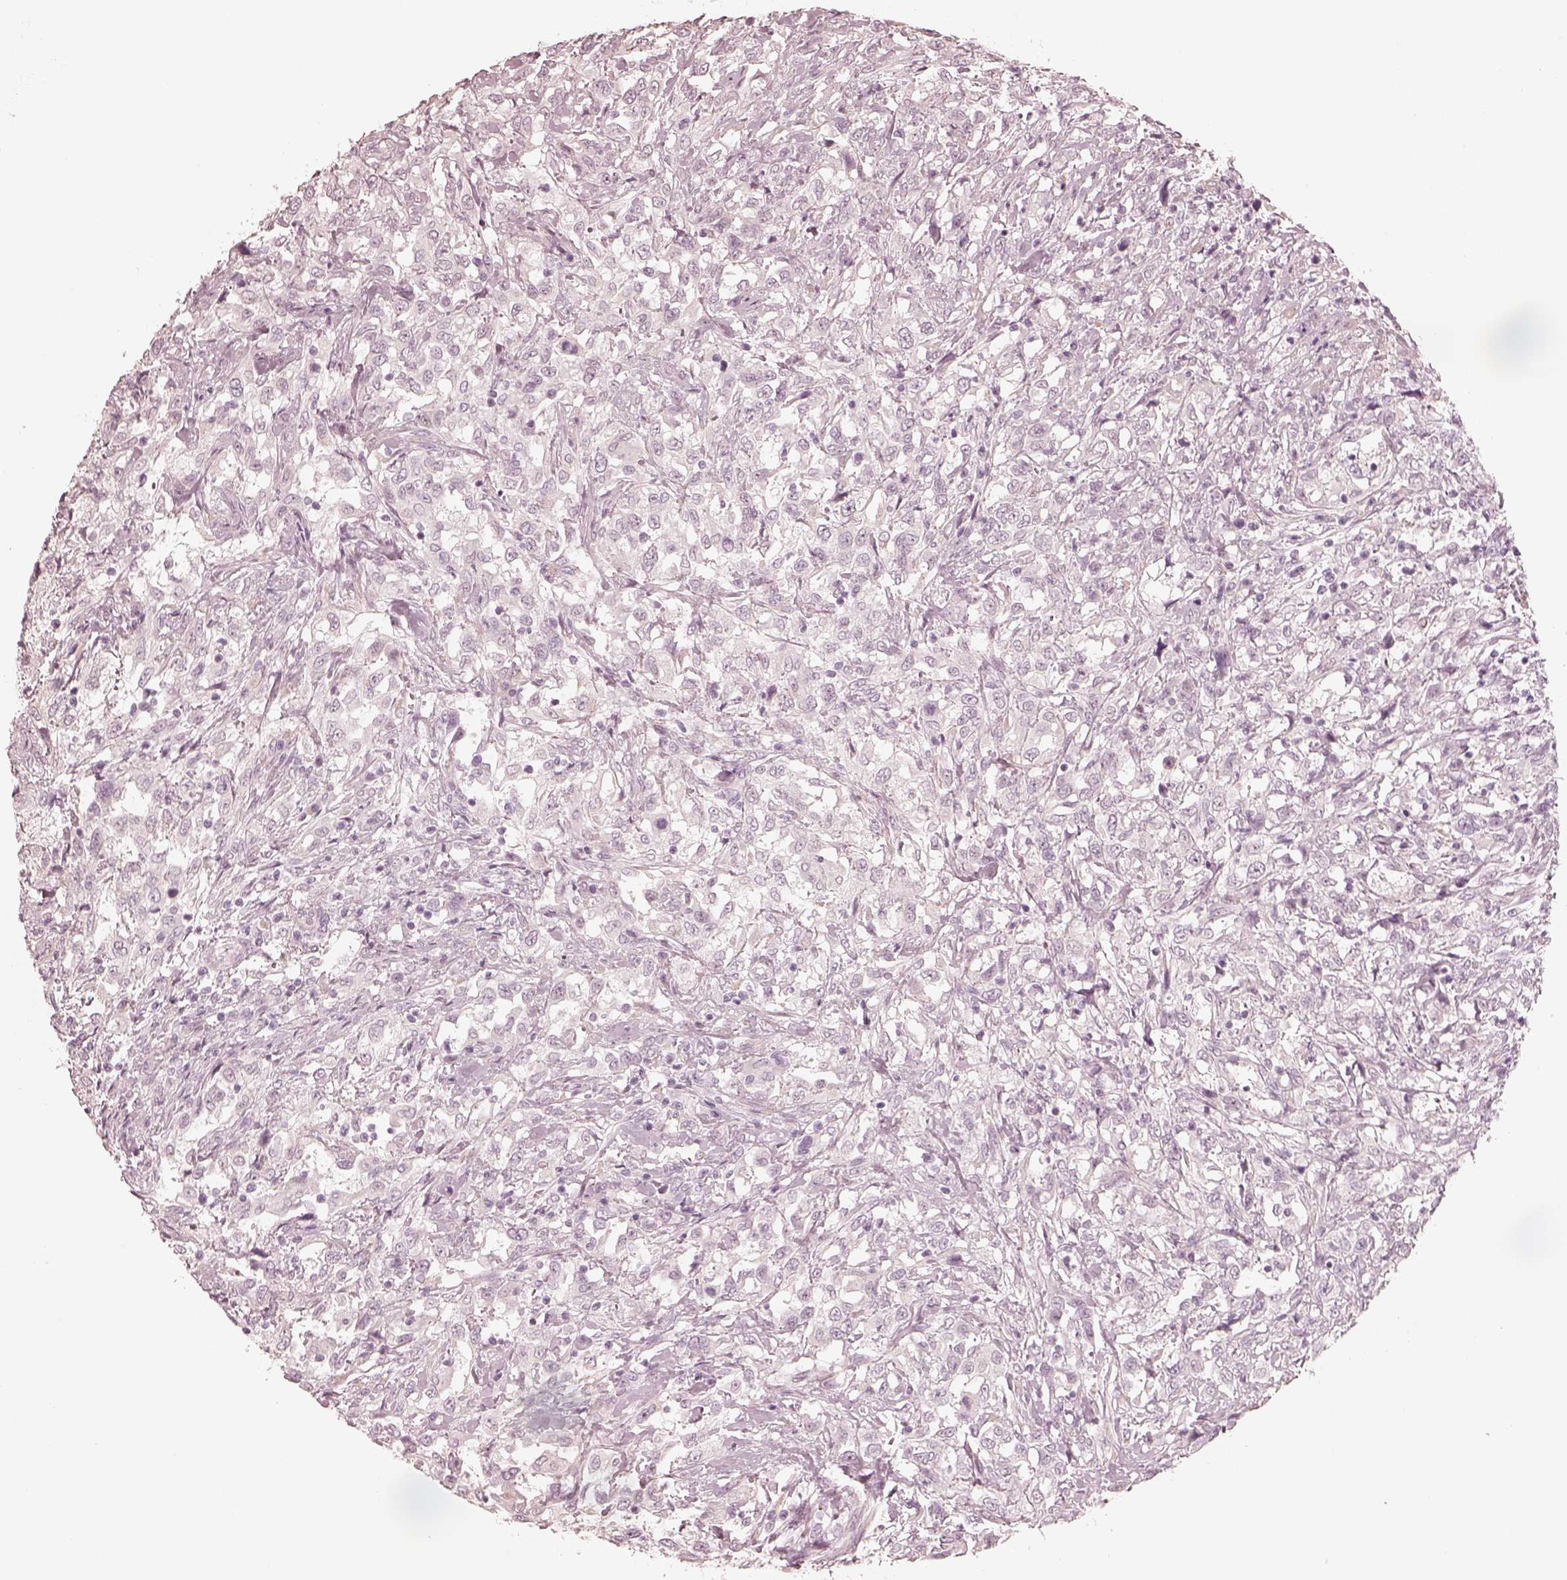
{"staining": {"intensity": "negative", "quantity": "none", "location": "none"}, "tissue": "urothelial cancer", "cell_type": "Tumor cells", "image_type": "cancer", "snomed": [{"axis": "morphology", "description": "Urothelial carcinoma, NOS"}, {"axis": "morphology", "description": "Urothelial carcinoma, High grade"}, {"axis": "topography", "description": "Urinary bladder"}], "caption": "The image demonstrates no significant staining in tumor cells of transitional cell carcinoma.", "gene": "CALR3", "patient": {"sex": "female", "age": 64}}